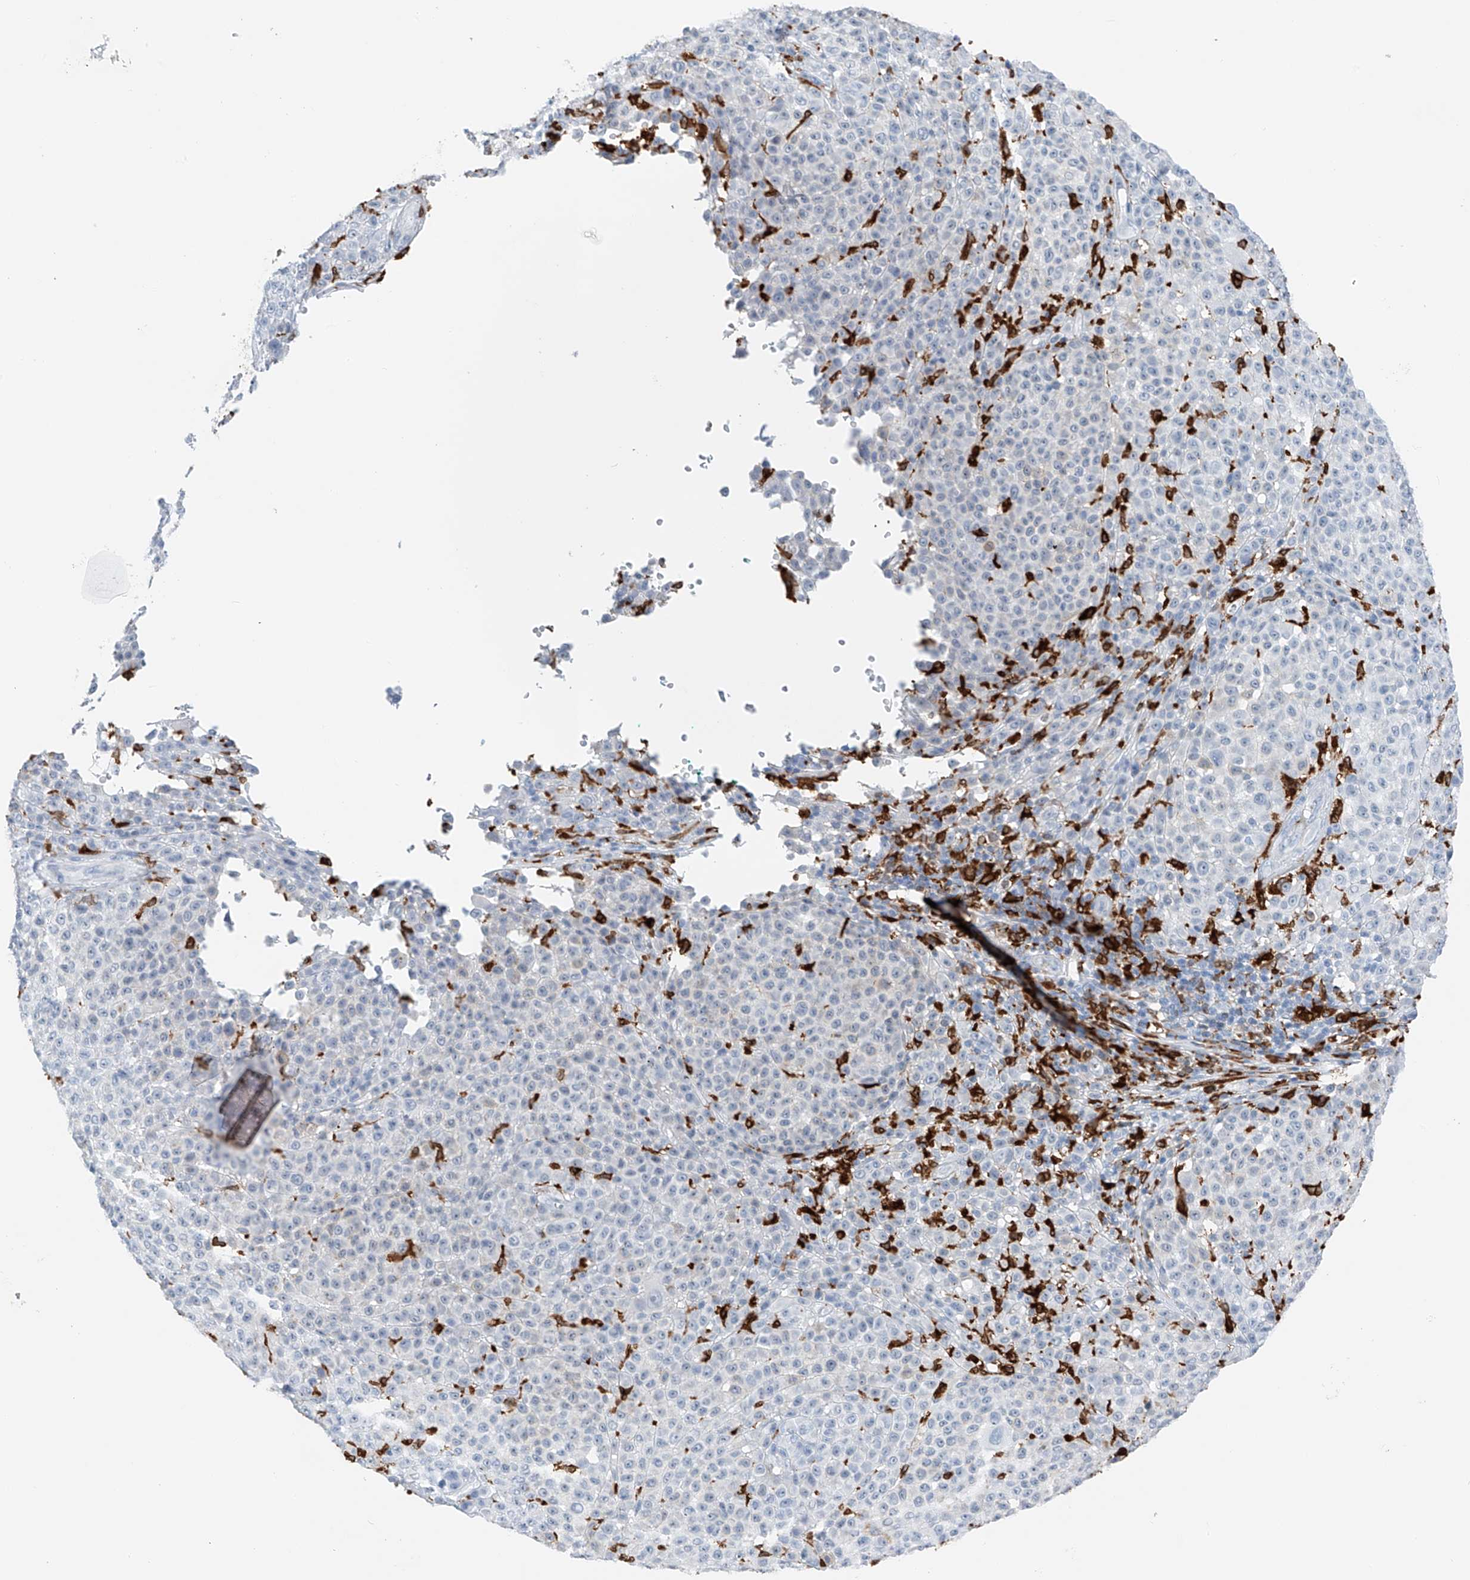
{"staining": {"intensity": "negative", "quantity": "none", "location": "none"}, "tissue": "melanoma", "cell_type": "Tumor cells", "image_type": "cancer", "snomed": [{"axis": "morphology", "description": "Malignant melanoma, NOS"}, {"axis": "topography", "description": "Skin"}], "caption": "An image of human malignant melanoma is negative for staining in tumor cells.", "gene": "TBXAS1", "patient": {"sex": "female", "age": 94}}